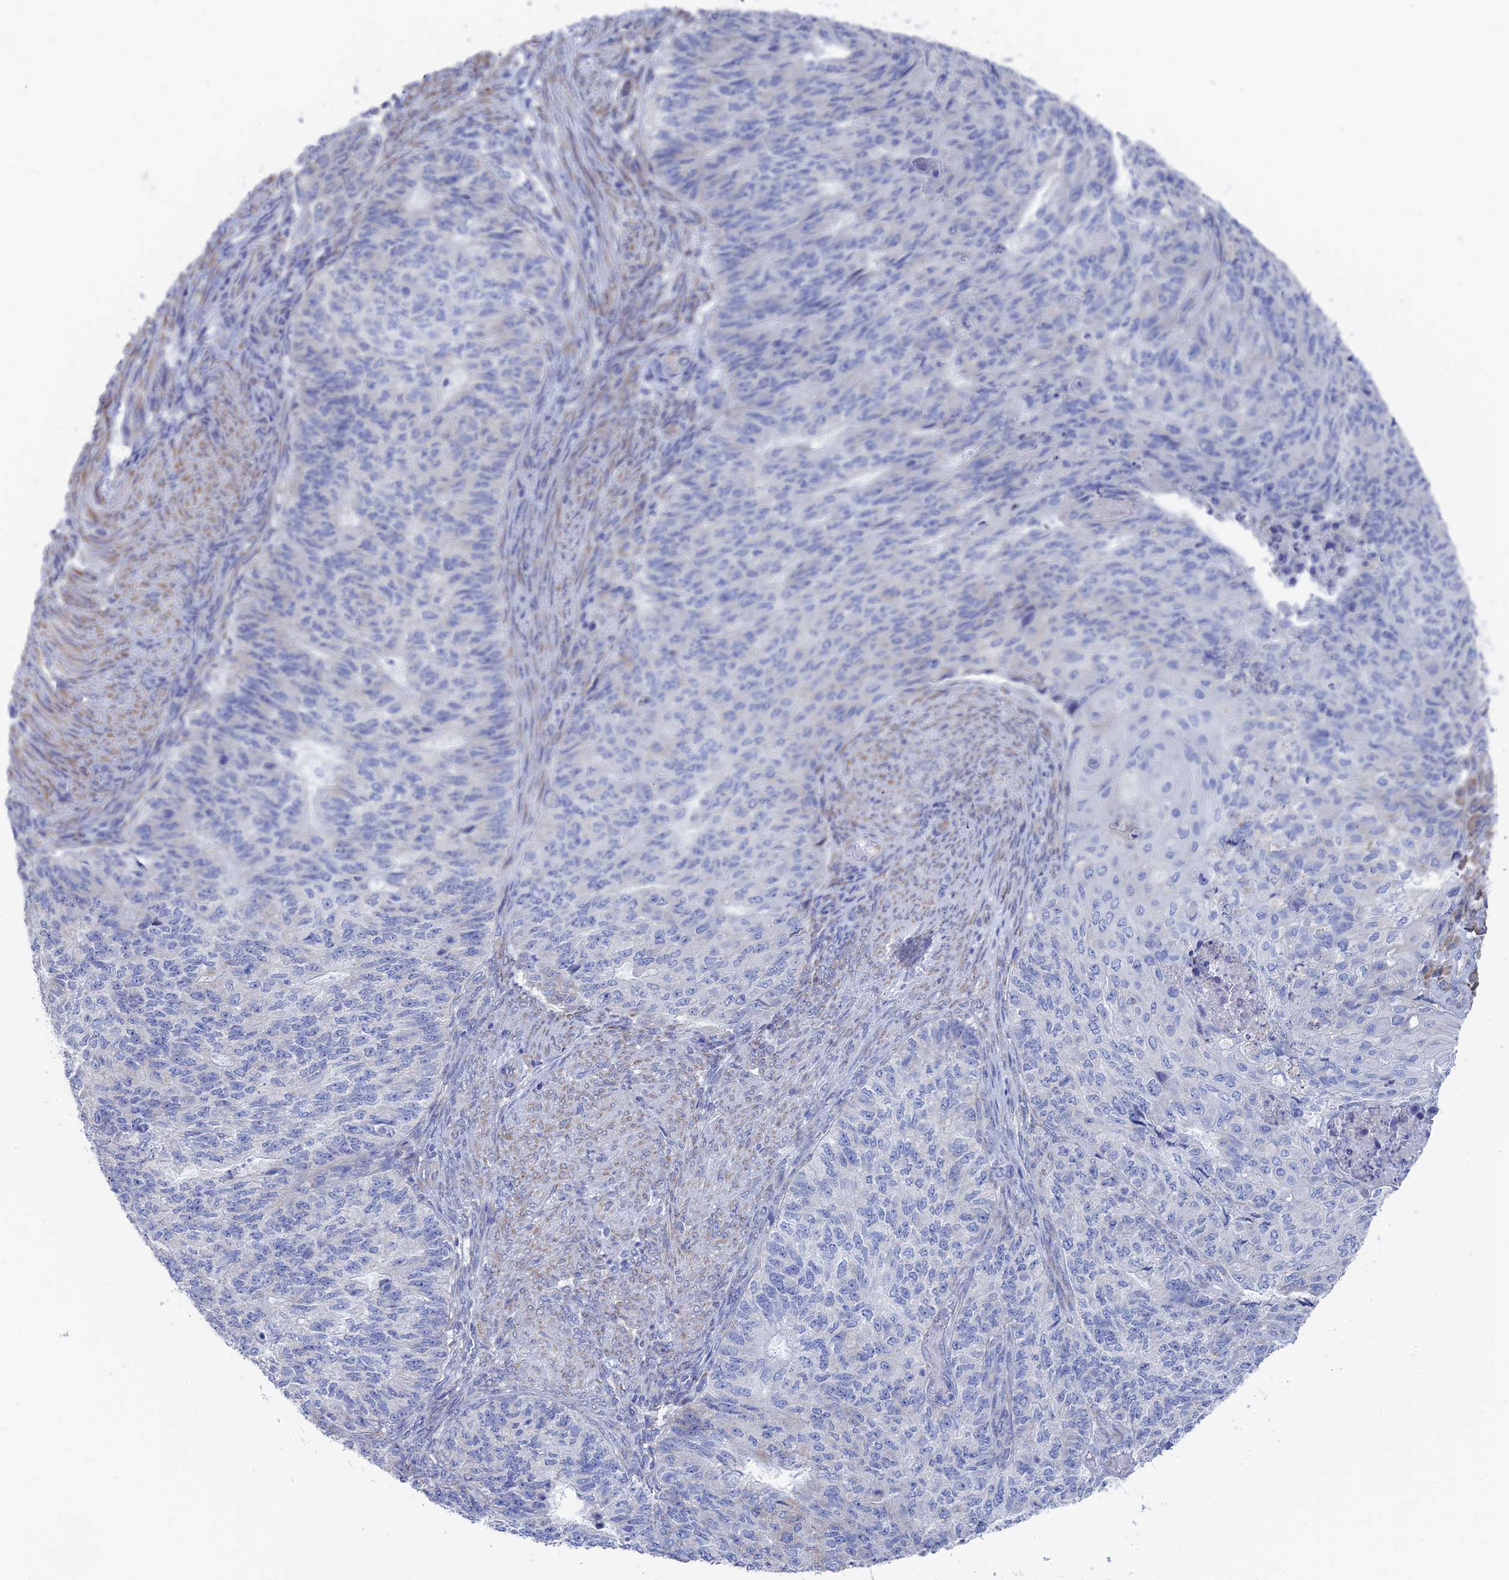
{"staining": {"intensity": "negative", "quantity": "none", "location": "none"}, "tissue": "endometrial cancer", "cell_type": "Tumor cells", "image_type": "cancer", "snomed": [{"axis": "morphology", "description": "Adenocarcinoma, NOS"}, {"axis": "topography", "description": "Endometrium"}], "caption": "Tumor cells show no significant protein expression in endometrial cancer.", "gene": "TNNT3", "patient": {"sex": "female", "age": 32}}